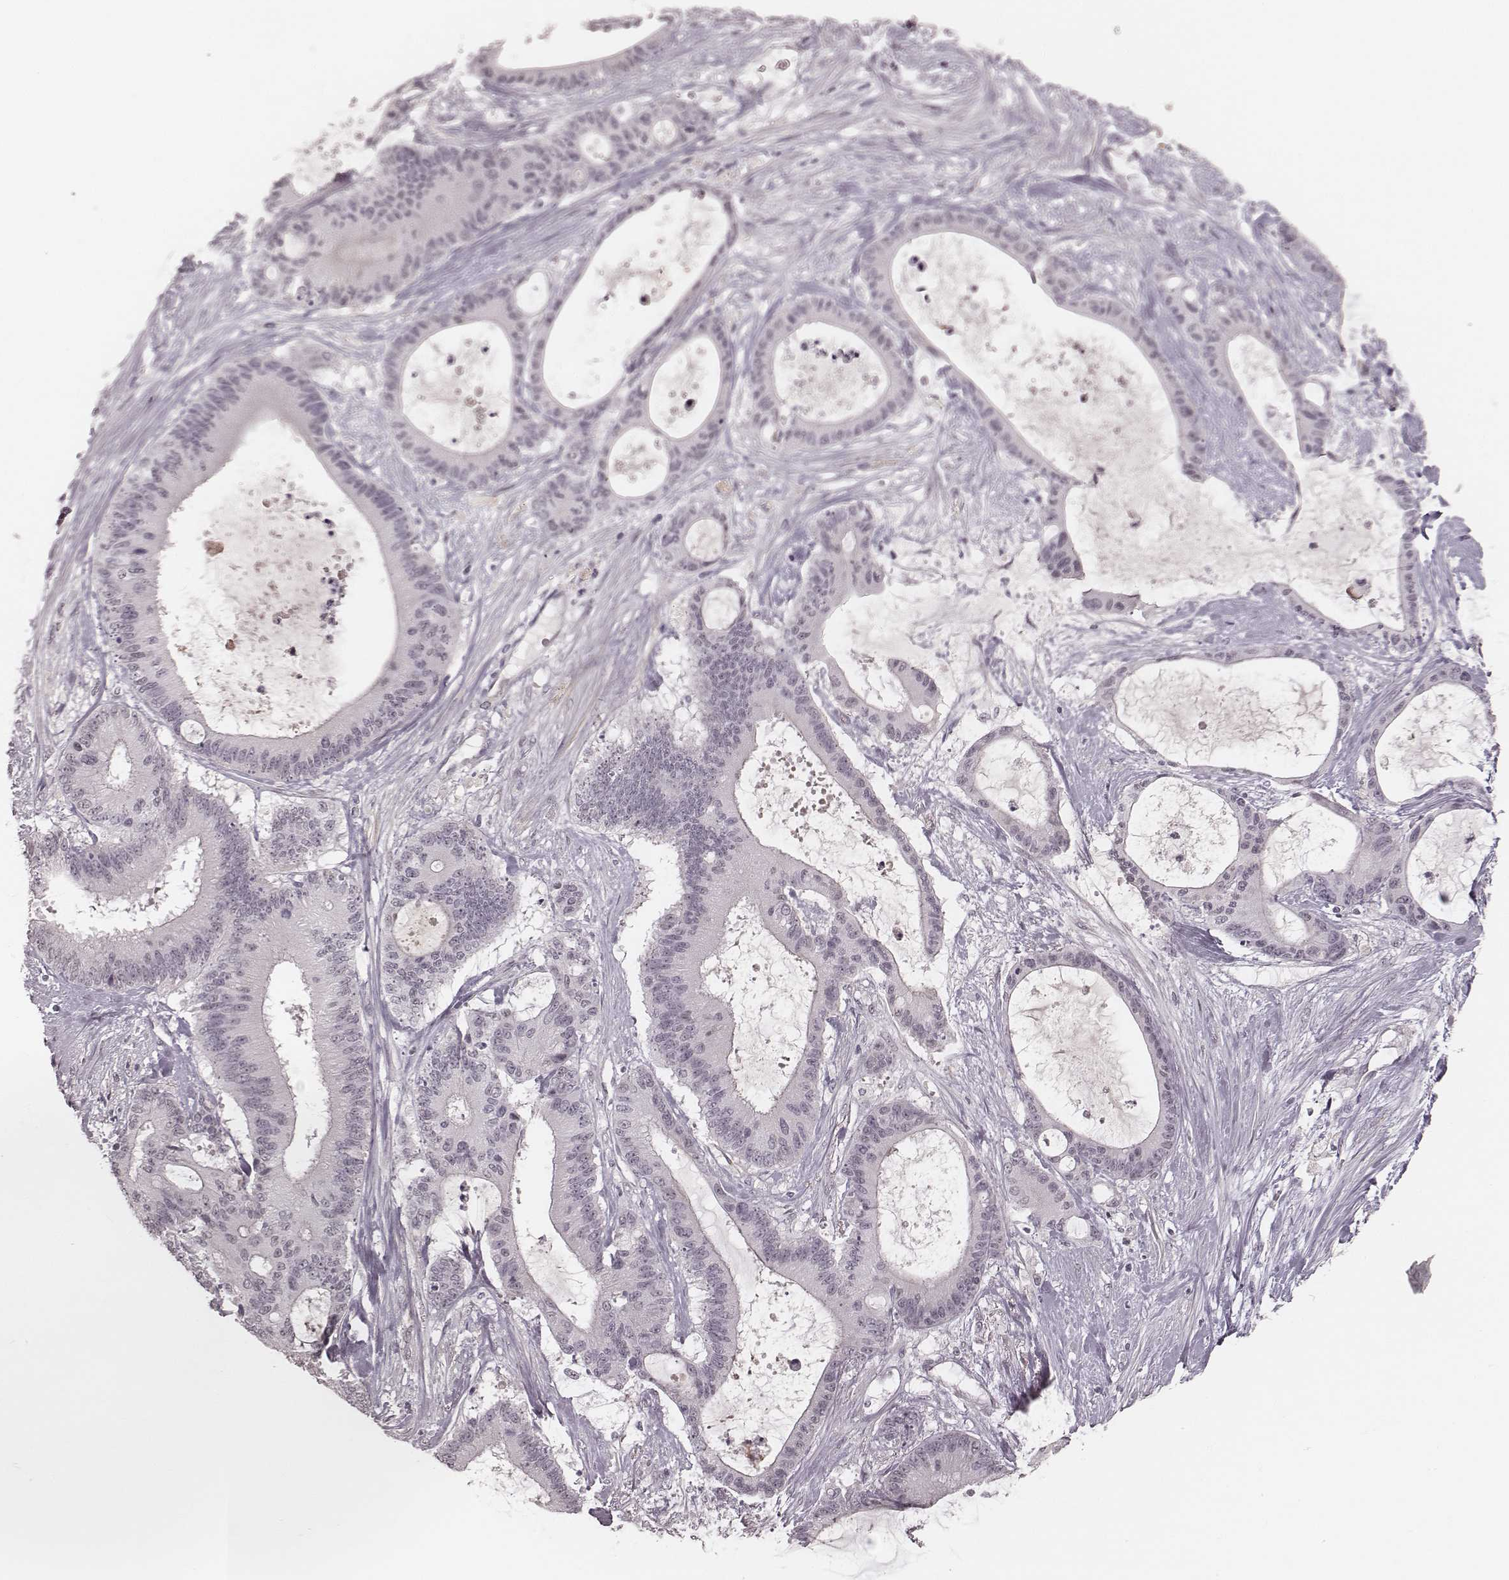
{"staining": {"intensity": "negative", "quantity": "none", "location": "none"}, "tissue": "liver cancer", "cell_type": "Tumor cells", "image_type": "cancer", "snomed": [{"axis": "morphology", "description": "Normal tissue, NOS"}, {"axis": "morphology", "description": "Cholangiocarcinoma"}, {"axis": "topography", "description": "Liver"}, {"axis": "topography", "description": "Peripheral nerve tissue"}], "caption": "Immunohistochemistry (IHC) of human liver cholangiocarcinoma shows no positivity in tumor cells.", "gene": "MSX1", "patient": {"sex": "female", "age": 73}}